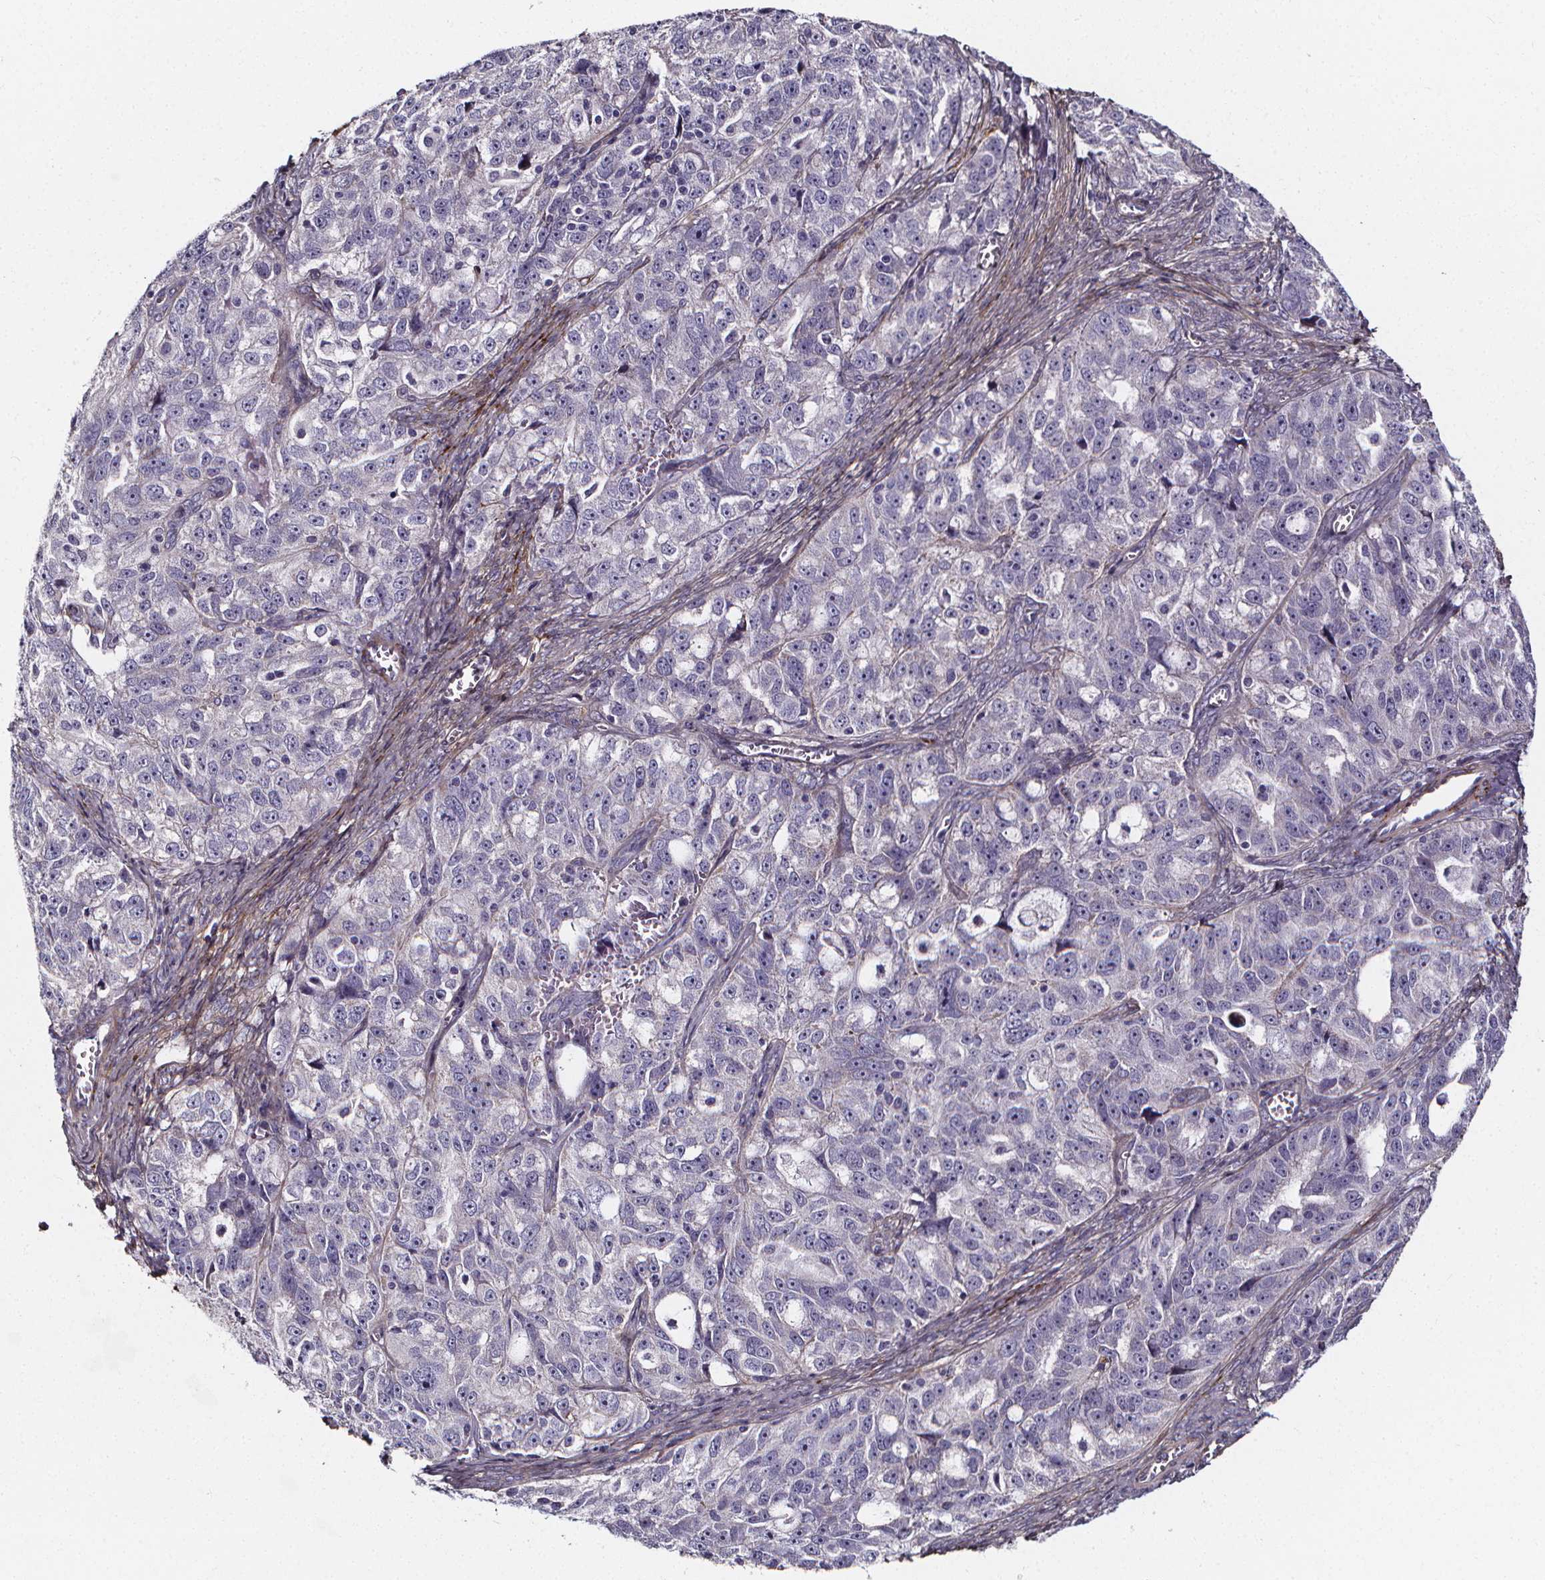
{"staining": {"intensity": "negative", "quantity": "none", "location": "none"}, "tissue": "ovarian cancer", "cell_type": "Tumor cells", "image_type": "cancer", "snomed": [{"axis": "morphology", "description": "Cystadenocarcinoma, serous, NOS"}, {"axis": "topography", "description": "Ovary"}], "caption": "High magnification brightfield microscopy of serous cystadenocarcinoma (ovarian) stained with DAB (3,3'-diaminobenzidine) (brown) and counterstained with hematoxylin (blue): tumor cells show no significant positivity.", "gene": "AEBP1", "patient": {"sex": "female", "age": 51}}